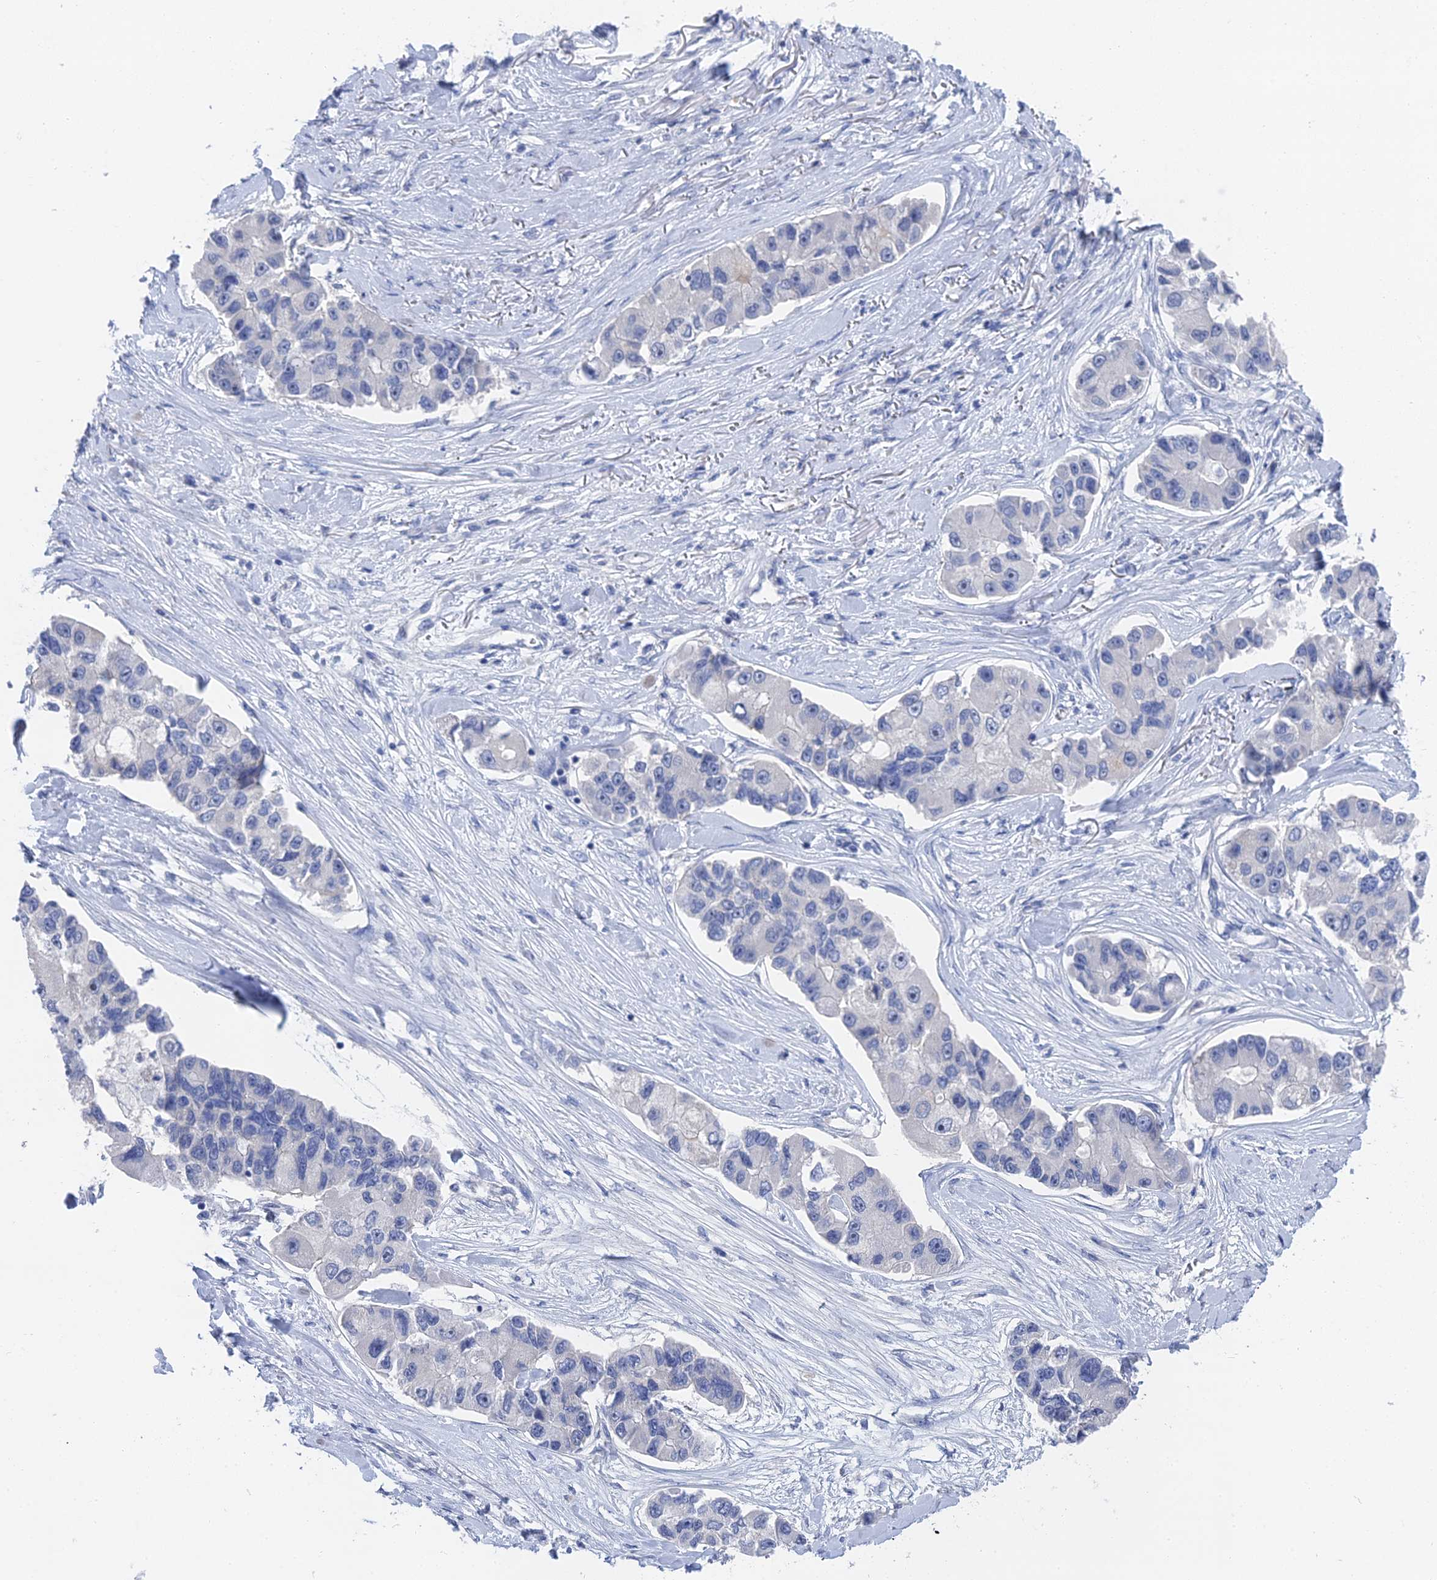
{"staining": {"intensity": "negative", "quantity": "none", "location": "none"}, "tissue": "lung cancer", "cell_type": "Tumor cells", "image_type": "cancer", "snomed": [{"axis": "morphology", "description": "Adenocarcinoma, NOS"}, {"axis": "topography", "description": "Lung"}], "caption": "Immunohistochemistry of lung adenocarcinoma reveals no positivity in tumor cells.", "gene": "GFAP", "patient": {"sex": "female", "age": 54}}